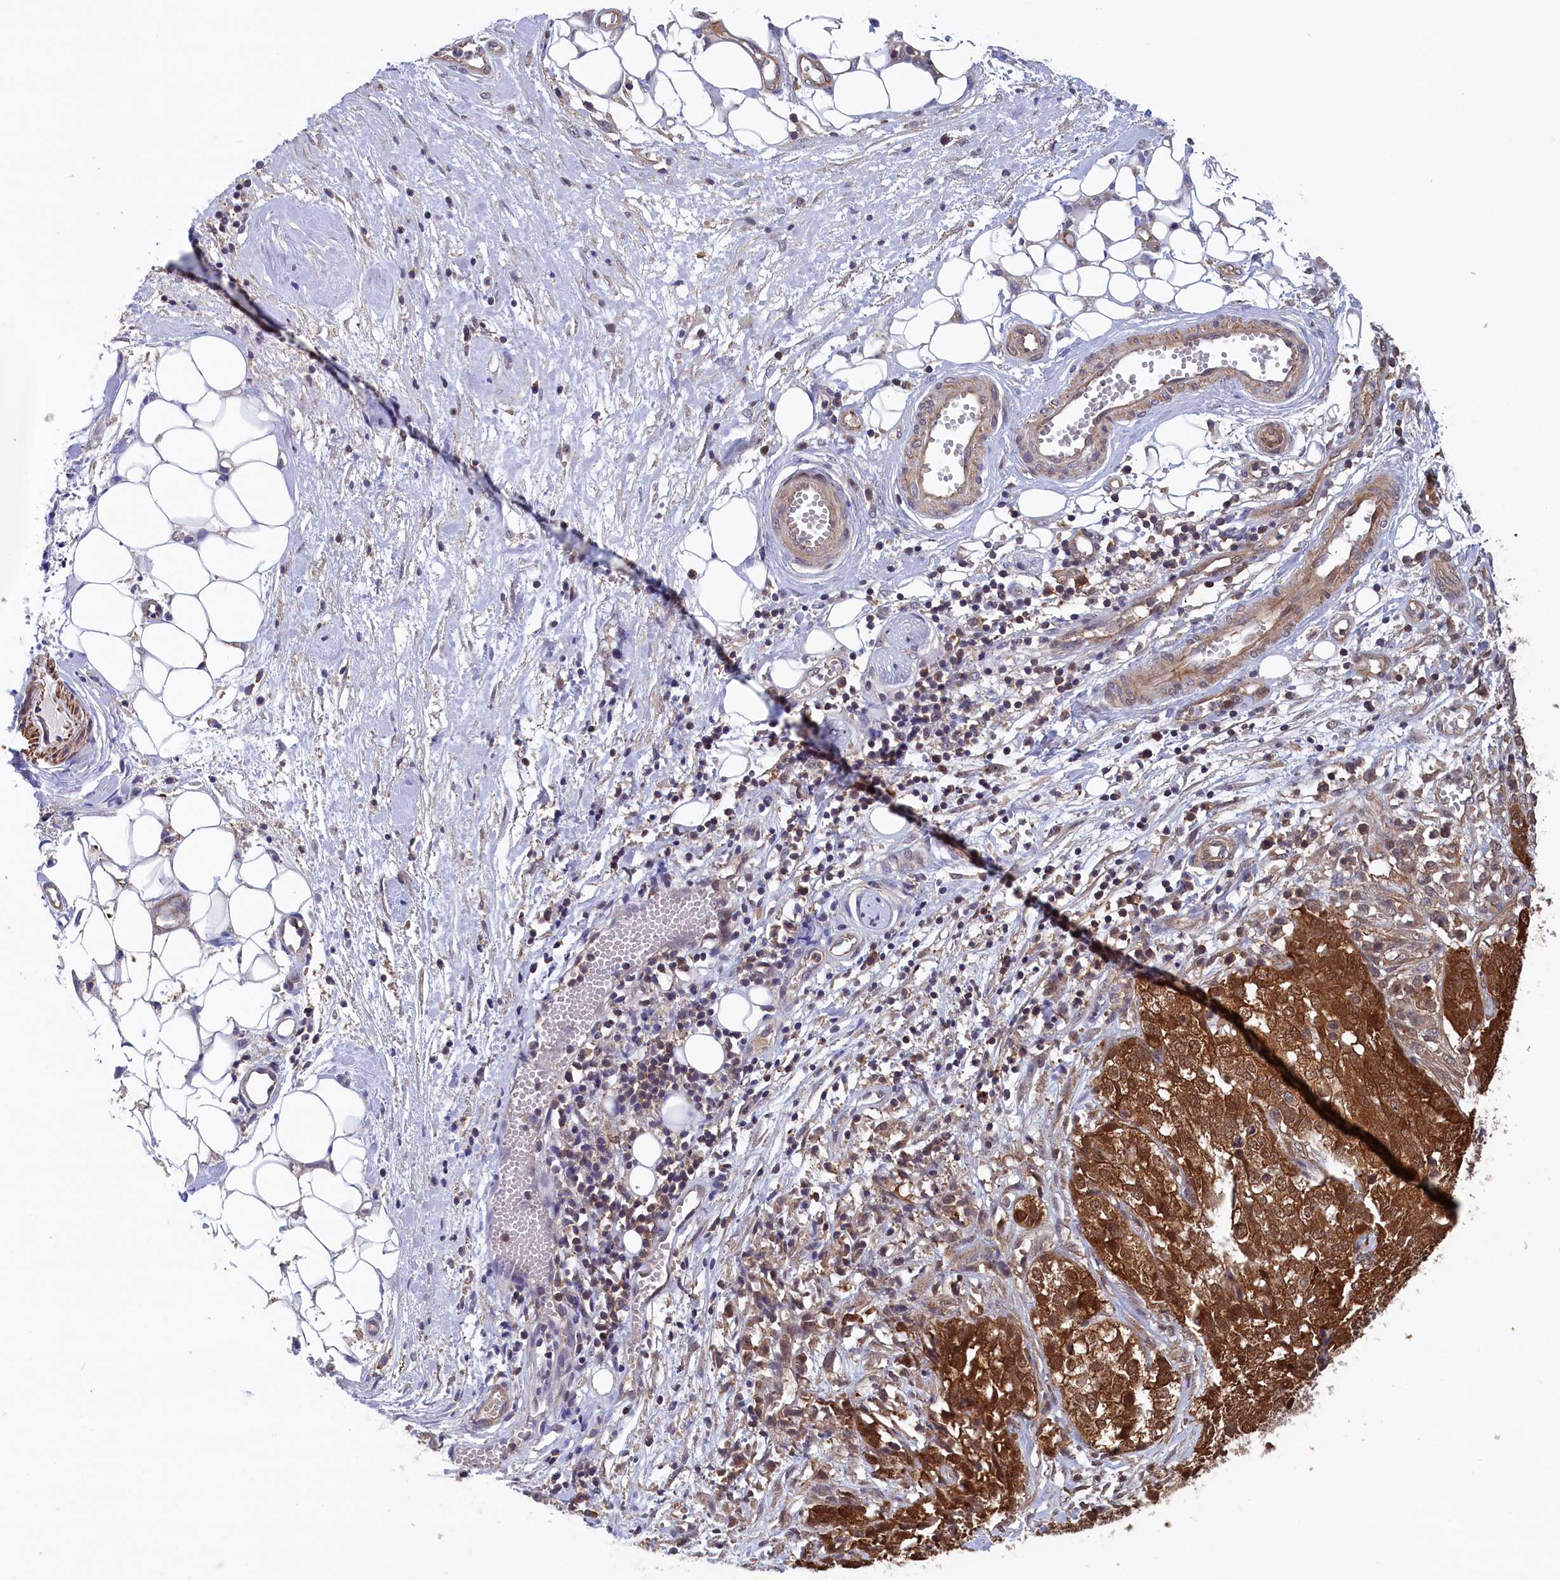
{"staining": {"intensity": "strong", "quantity": ">75%", "location": "cytoplasmic/membranous,nuclear"}, "tissue": "ovarian cancer", "cell_type": "Tumor cells", "image_type": "cancer", "snomed": [{"axis": "morphology", "description": "Cystadenocarcinoma, serous, NOS"}, {"axis": "topography", "description": "Soft tissue"}, {"axis": "topography", "description": "Ovary"}], "caption": "Immunohistochemical staining of human ovarian cancer demonstrates high levels of strong cytoplasmic/membranous and nuclear protein positivity in about >75% of tumor cells. (DAB IHC, brown staining for protein, blue staining for nuclei).", "gene": "JPT2", "patient": {"sex": "female", "age": 57}}